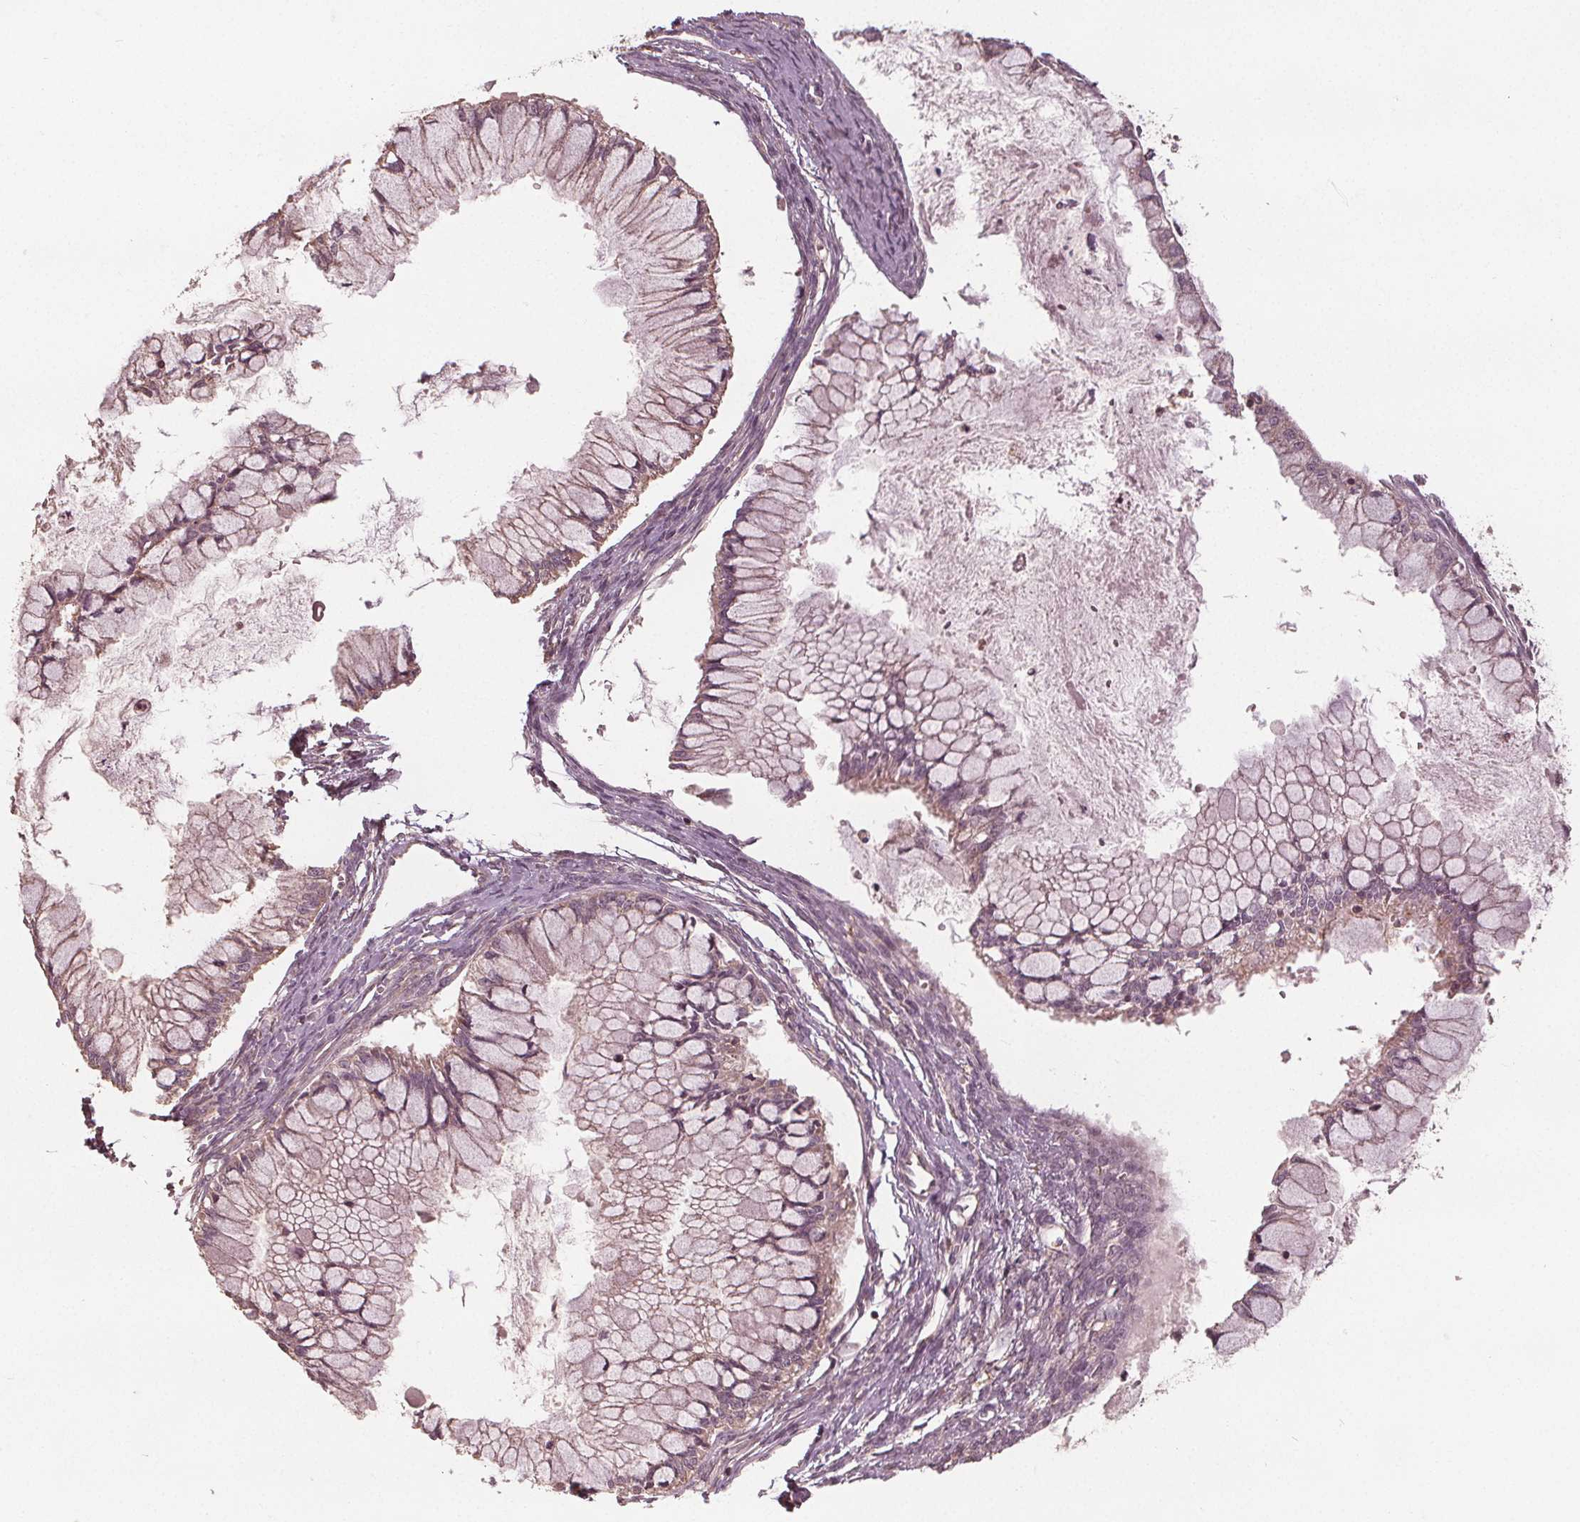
{"staining": {"intensity": "weak", "quantity": "25%-75%", "location": "cytoplasmic/membranous"}, "tissue": "ovarian cancer", "cell_type": "Tumor cells", "image_type": "cancer", "snomed": [{"axis": "morphology", "description": "Cystadenocarcinoma, mucinous, NOS"}, {"axis": "topography", "description": "Ovary"}], "caption": "The histopathology image demonstrates a brown stain indicating the presence of a protein in the cytoplasmic/membranous of tumor cells in mucinous cystadenocarcinoma (ovarian). (IHC, brightfield microscopy, high magnification).", "gene": "GNB2", "patient": {"sex": "female", "age": 34}}